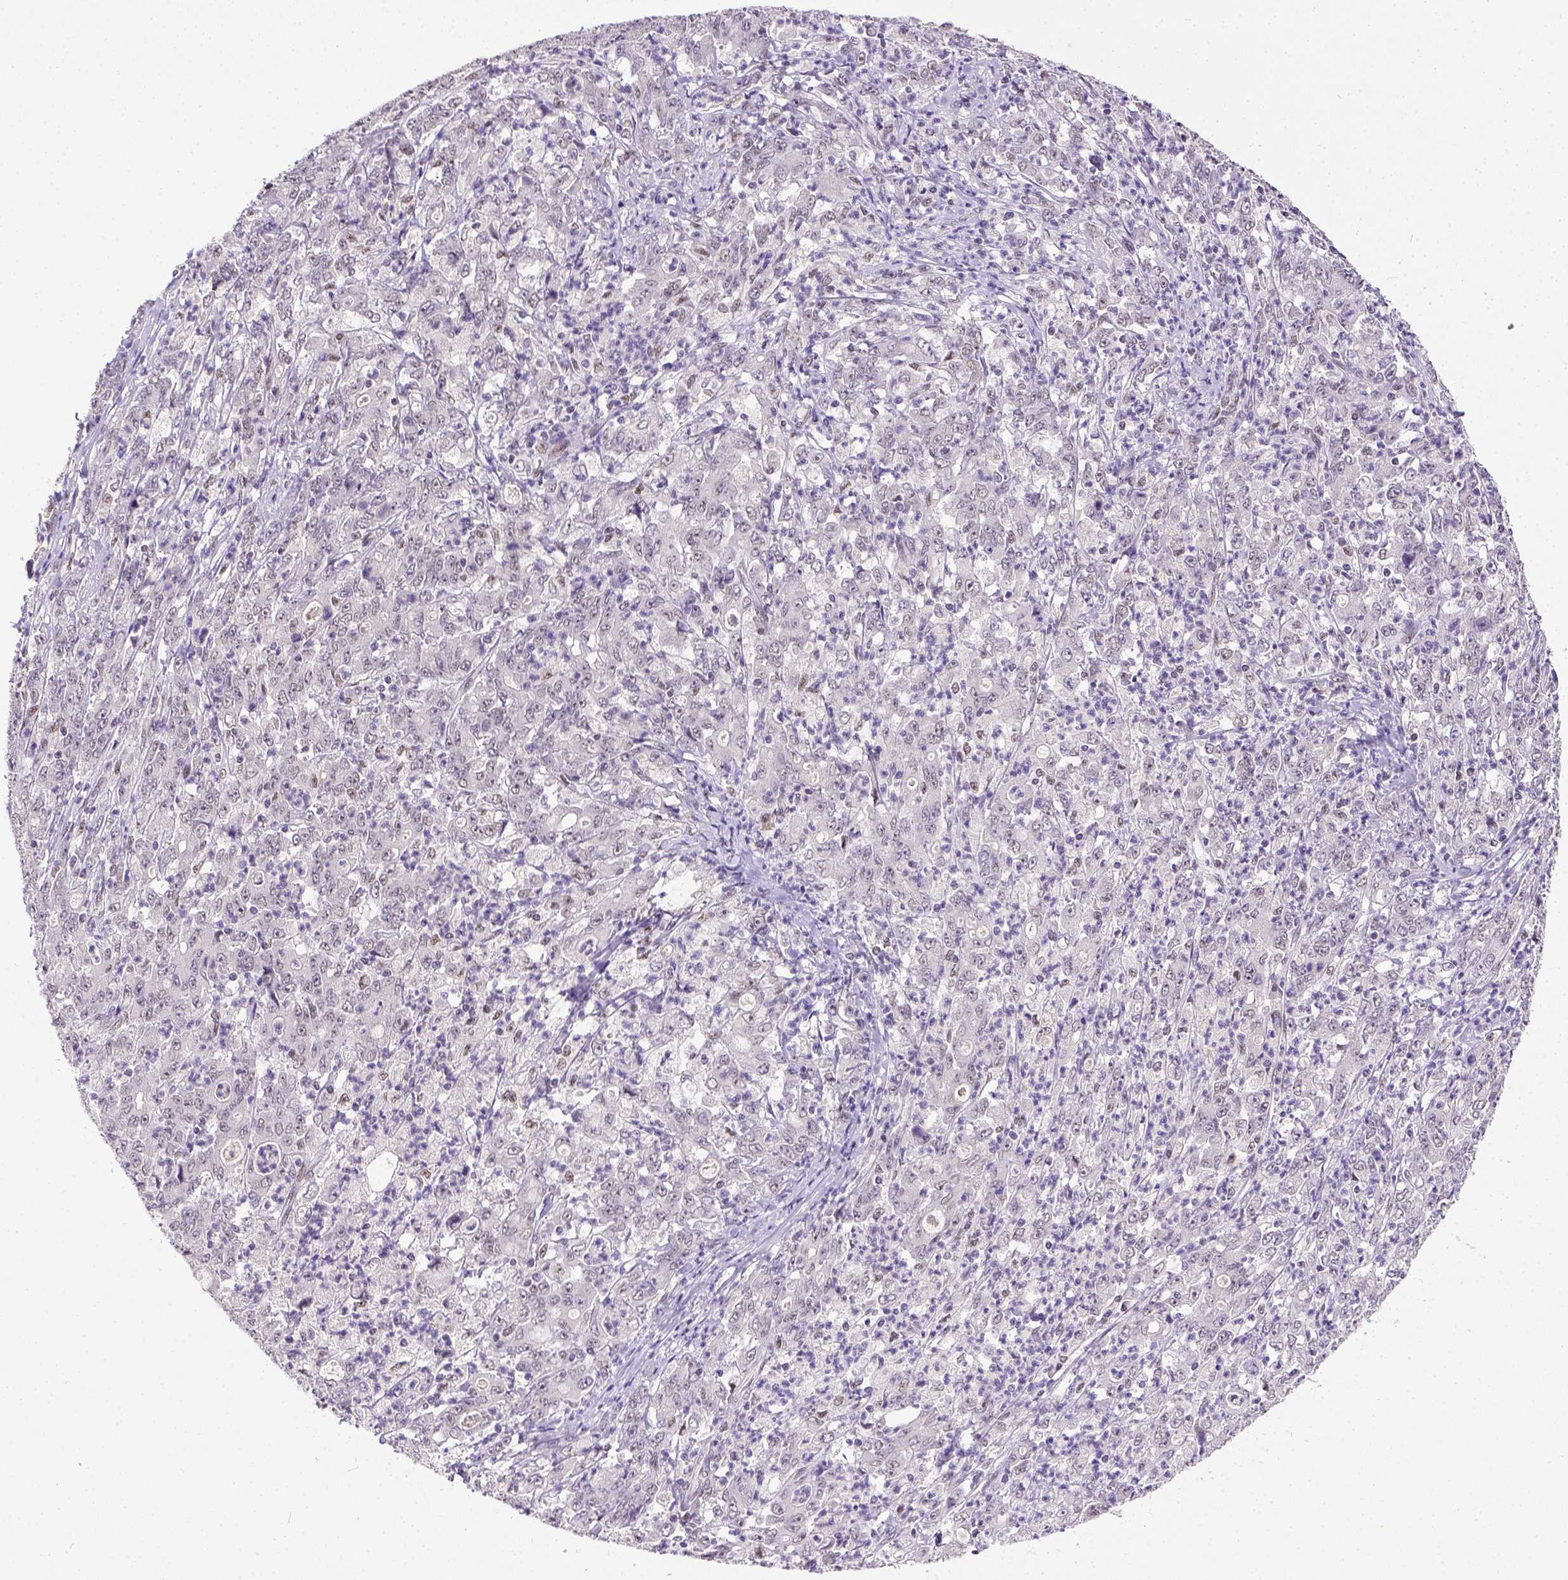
{"staining": {"intensity": "negative", "quantity": "none", "location": "none"}, "tissue": "stomach cancer", "cell_type": "Tumor cells", "image_type": "cancer", "snomed": [{"axis": "morphology", "description": "Adenocarcinoma, NOS"}, {"axis": "topography", "description": "Stomach, lower"}], "caption": "An immunohistochemistry (IHC) micrograph of stomach cancer is shown. There is no staining in tumor cells of stomach cancer.", "gene": "ERCC1", "patient": {"sex": "female", "age": 71}}